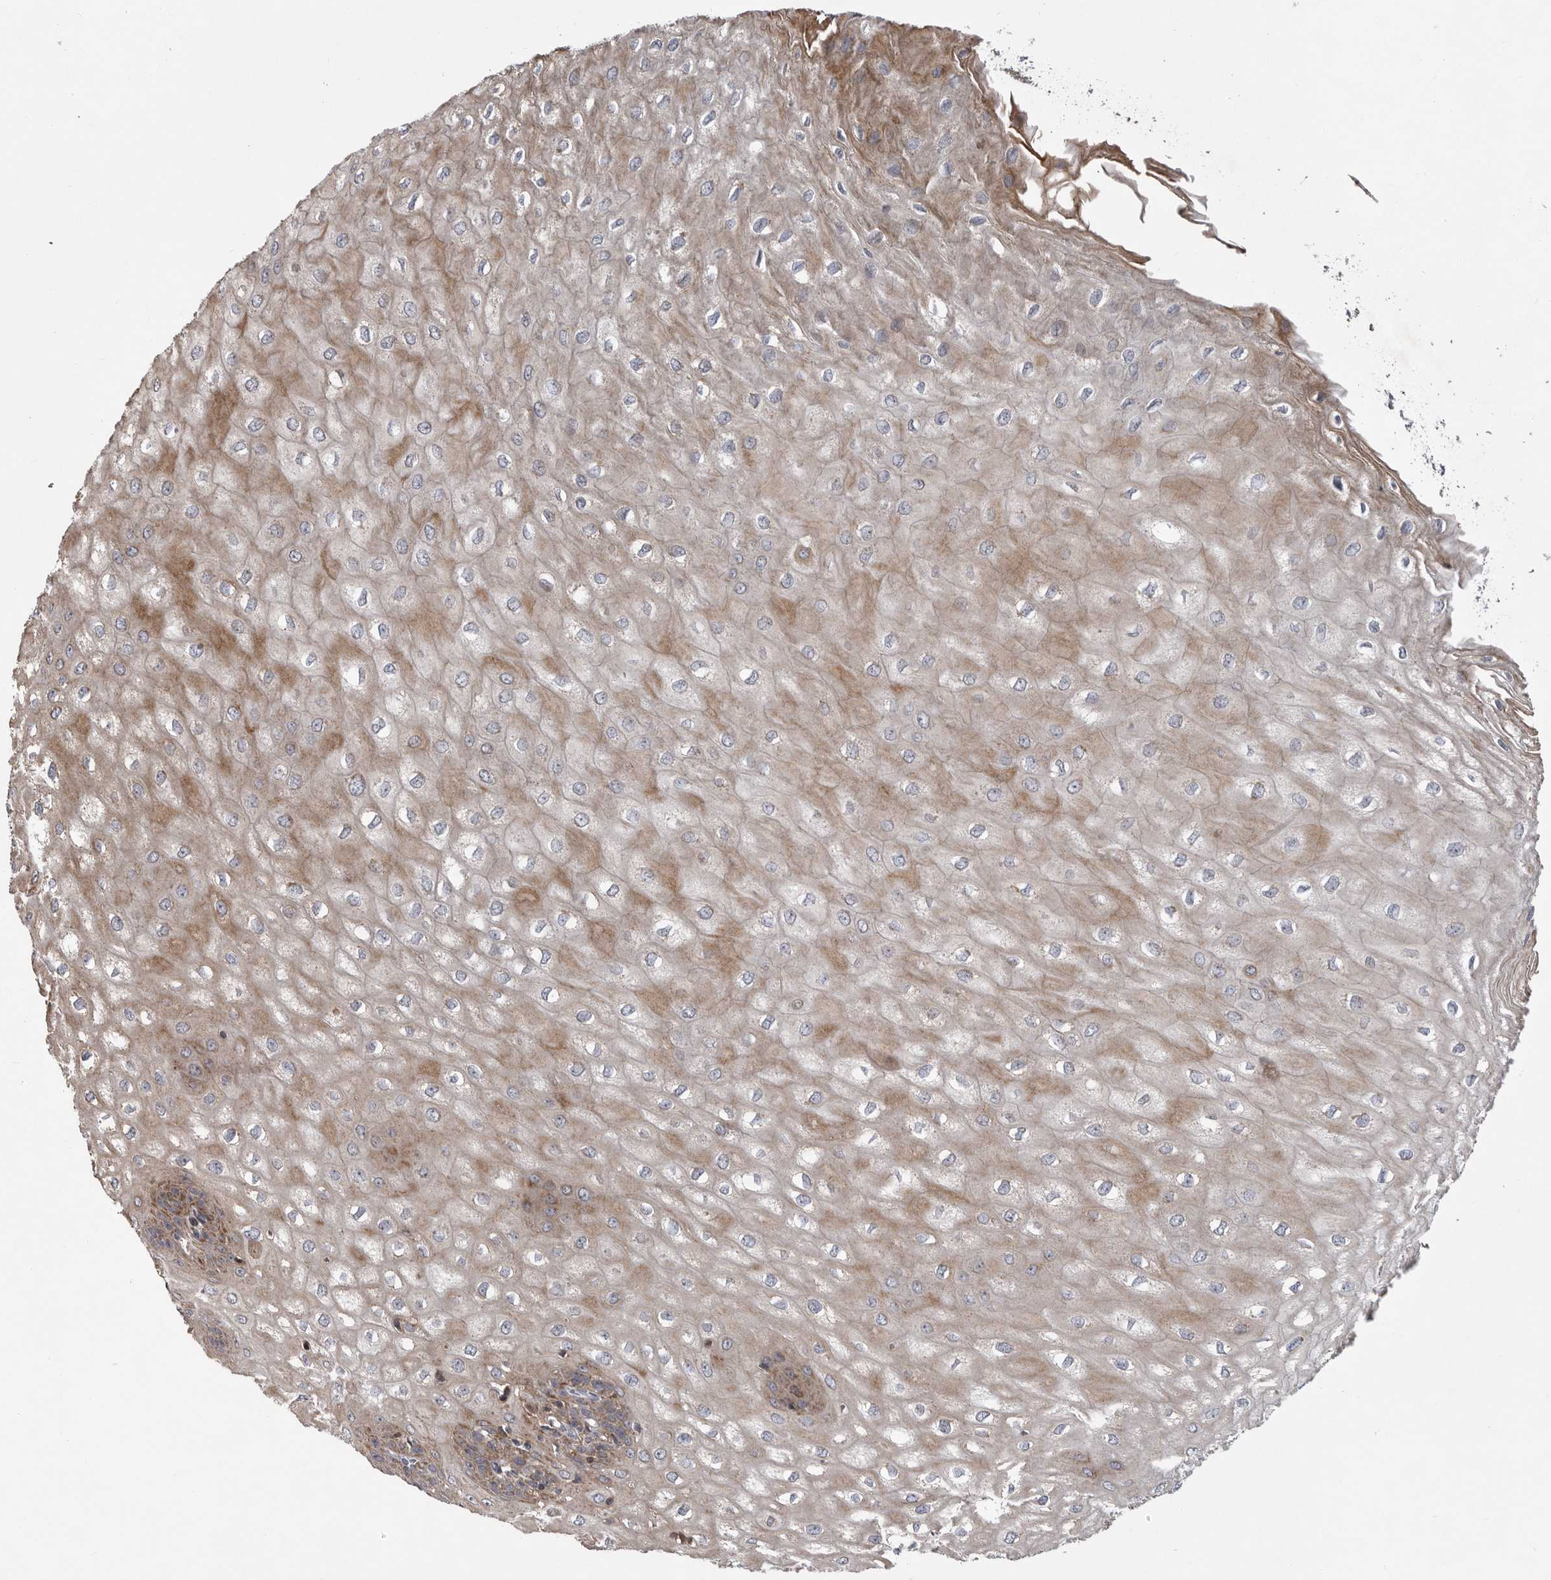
{"staining": {"intensity": "moderate", "quantity": ">75%", "location": "cytoplasmic/membranous"}, "tissue": "esophagus", "cell_type": "Squamous epithelial cells", "image_type": "normal", "snomed": [{"axis": "morphology", "description": "Normal tissue, NOS"}, {"axis": "topography", "description": "Esophagus"}], "caption": "About >75% of squamous epithelial cells in normal esophagus exhibit moderate cytoplasmic/membranous protein expression as visualized by brown immunohistochemical staining.", "gene": "CRP", "patient": {"sex": "male", "age": 60}}